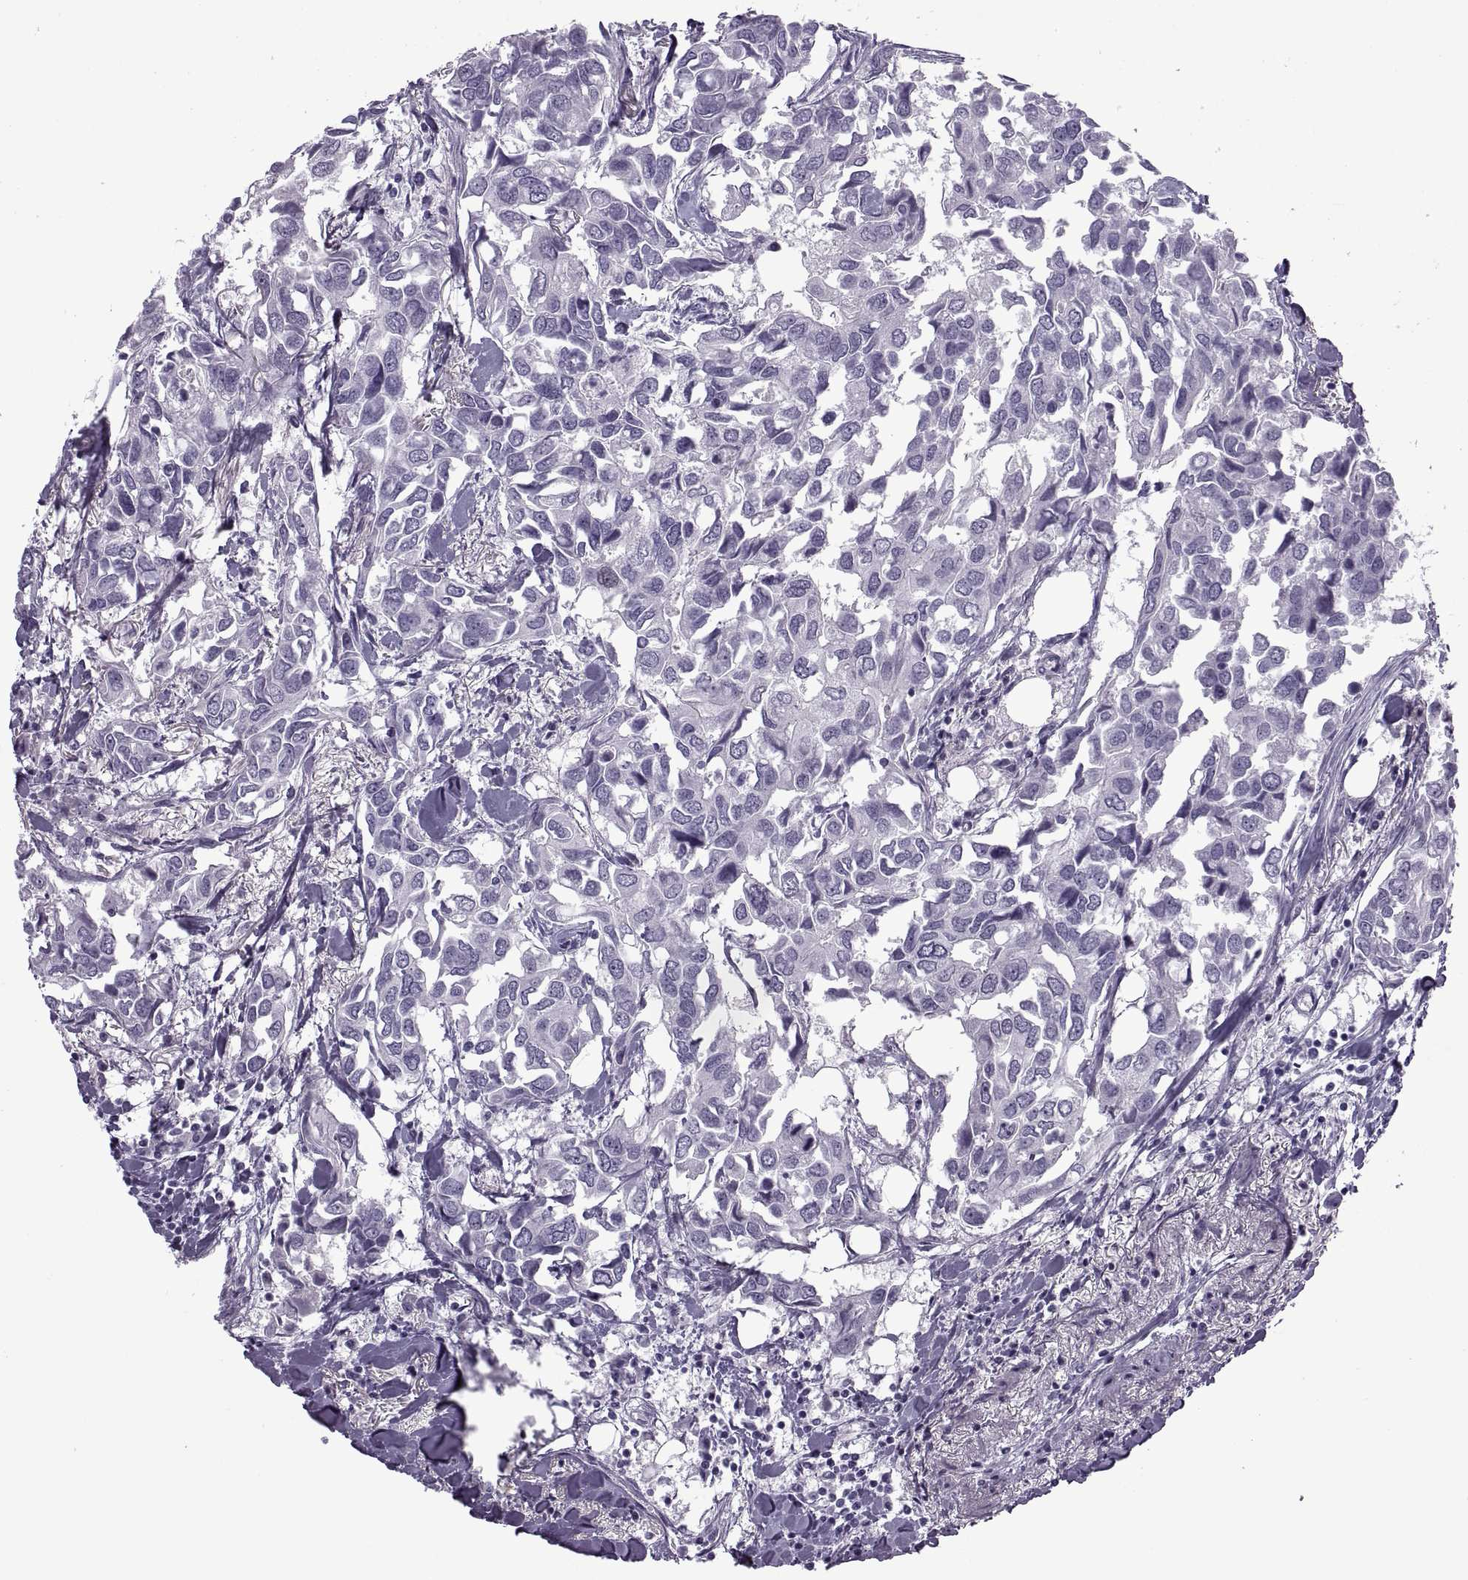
{"staining": {"intensity": "negative", "quantity": "none", "location": "none"}, "tissue": "breast cancer", "cell_type": "Tumor cells", "image_type": "cancer", "snomed": [{"axis": "morphology", "description": "Duct carcinoma"}, {"axis": "topography", "description": "Breast"}], "caption": "Immunohistochemistry micrograph of neoplastic tissue: human breast cancer stained with DAB (3,3'-diaminobenzidine) shows no significant protein expression in tumor cells. Brightfield microscopy of IHC stained with DAB (brown) and hematoxylin (blue), captured at high magnification.", "gene": "FAM24A", "patient": {"sex": "female", "age": 83}}